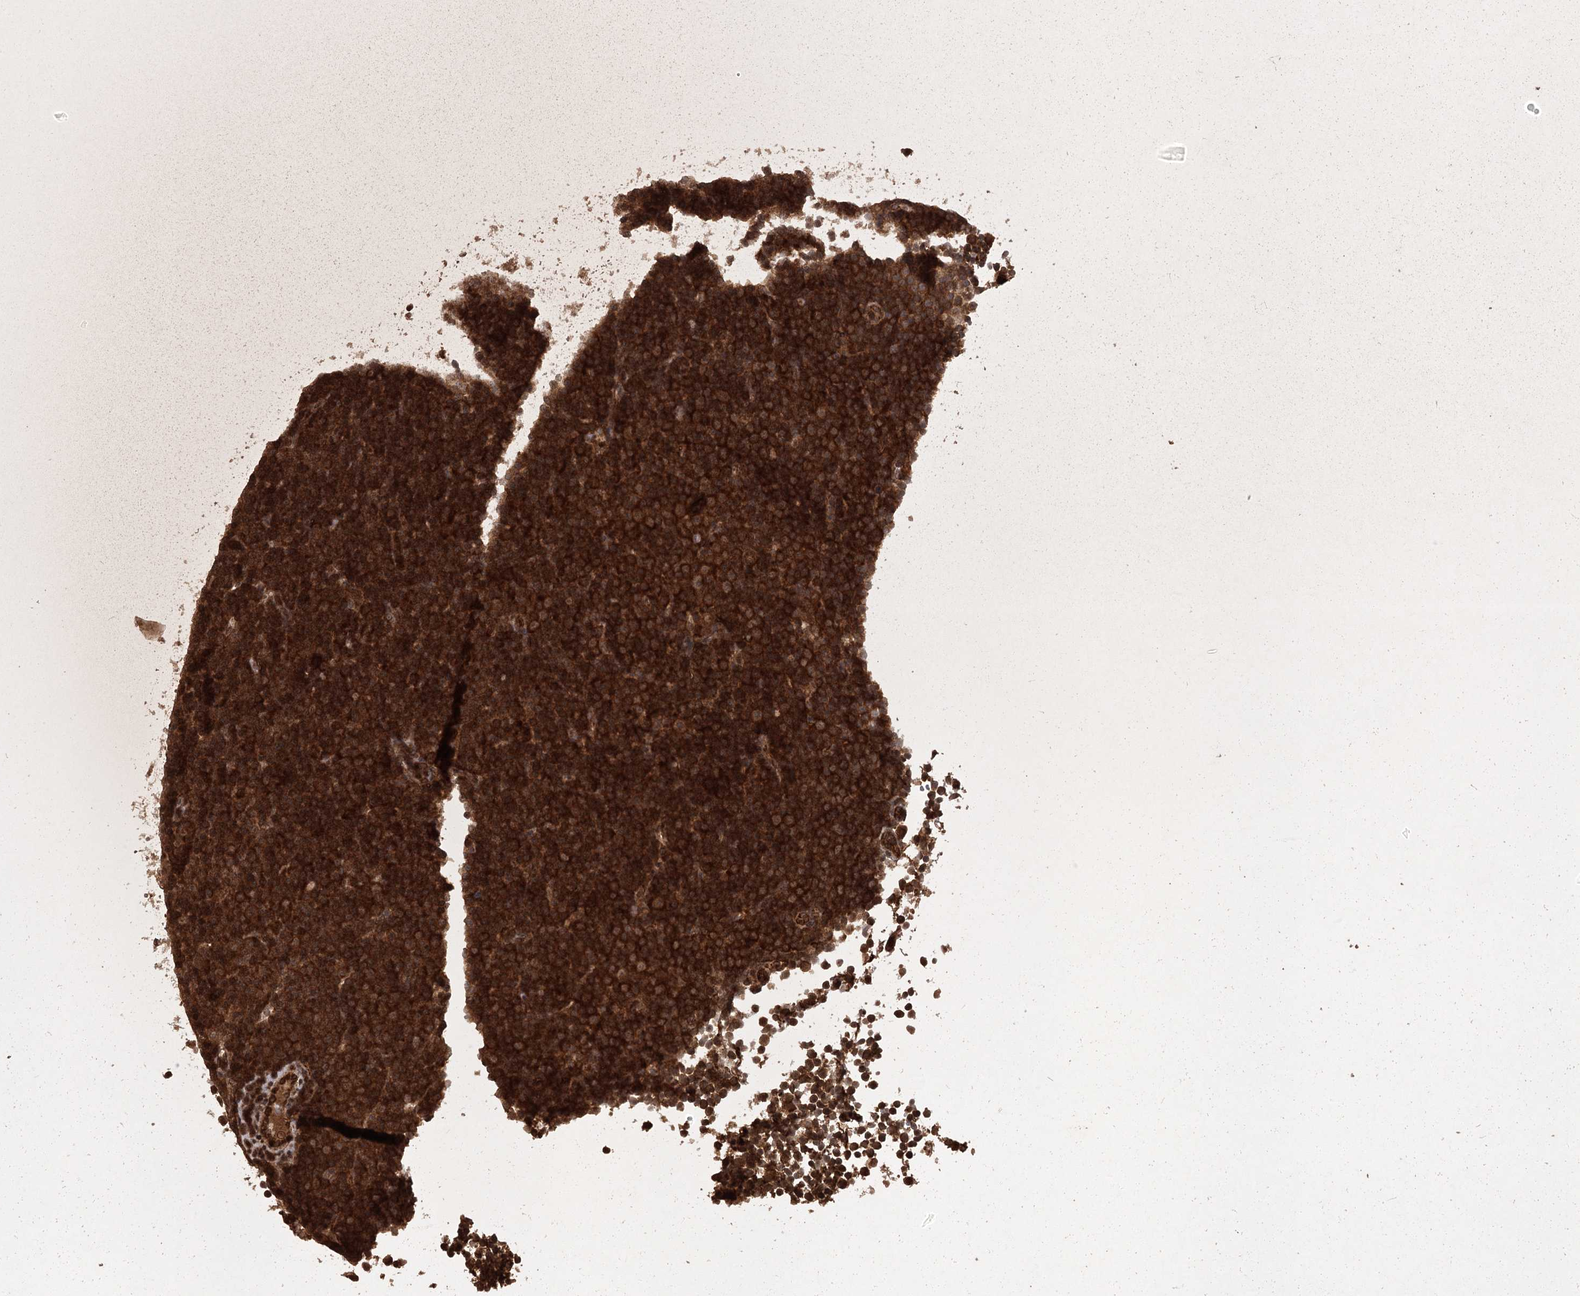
{"staining": {"intensity": "strong", "quantity": ">75%", "location": "cytoplasmic/membranous"}, "tissue": "lymphoma", "cell_type": "Tumor cells", "image_type": "cancer", "snomed": [{"axis": "morphology", "description": "Malignant lymphoma, non-Hodgkin's type, Low grade"}, {"axis": "topography", "description": "Lymph node"}], "caption": "A brown stain labels strong cytoplasmic/membranous positivity of a protein in lymphoma tumor cells. The protein is shown in brown color, while the nuclei are stained blue.", "gene": "RPAP3", "patient": {"sex": "female", "age": 67}}